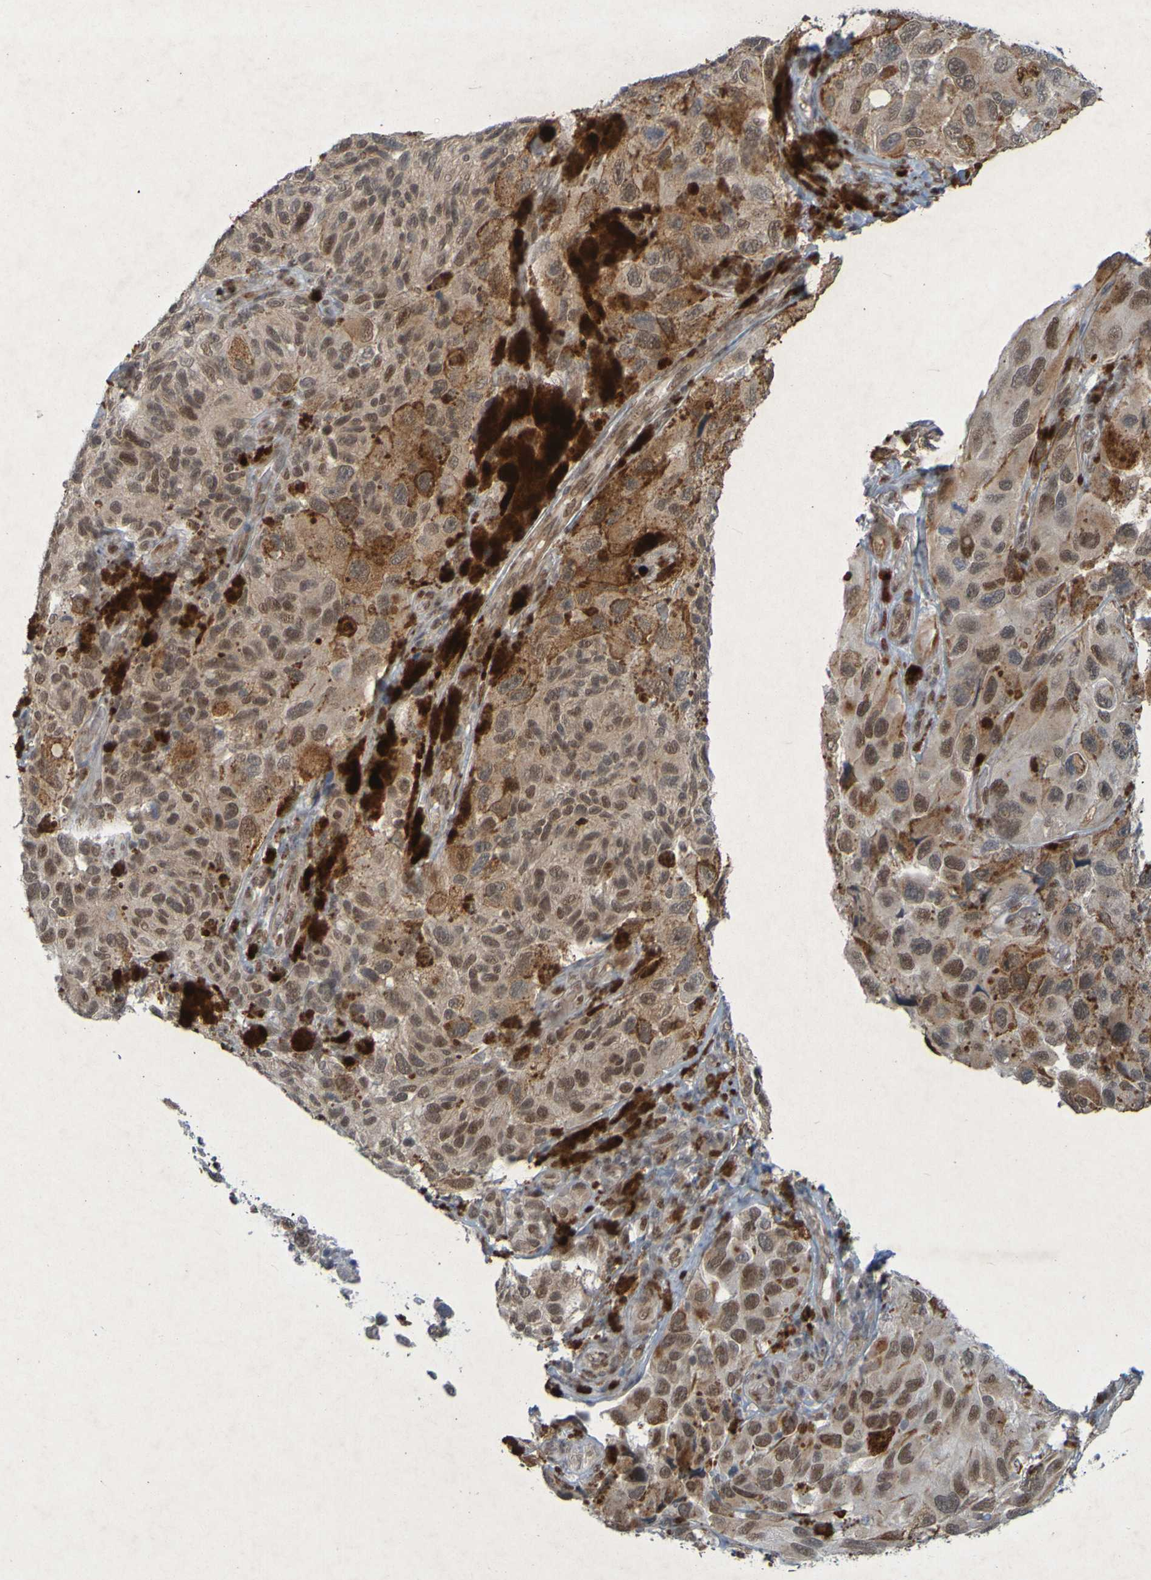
{"staining": {"intensity": "moderate", "quantity": ">75%", "location": "cytoplasmic/membranous,nuclear"}, "tissue": "melanoma", "cell_type": "Tumor cells", "image_type": "cancer", "snomed": [{"axis": "morphology", "description": "Malignant melanoma, NOS"}, {"axis": "topography", "description": "Skin"}], "caption": "Immunohistochemistry (DAB) staining of malignant melanoma exhibits moderate cytoplasmic/membranous and nuclear protein staining in approximately >75% of tumor cells.", "gene": "MCPH1", "patient": {"sex": "female", "age": 73}}